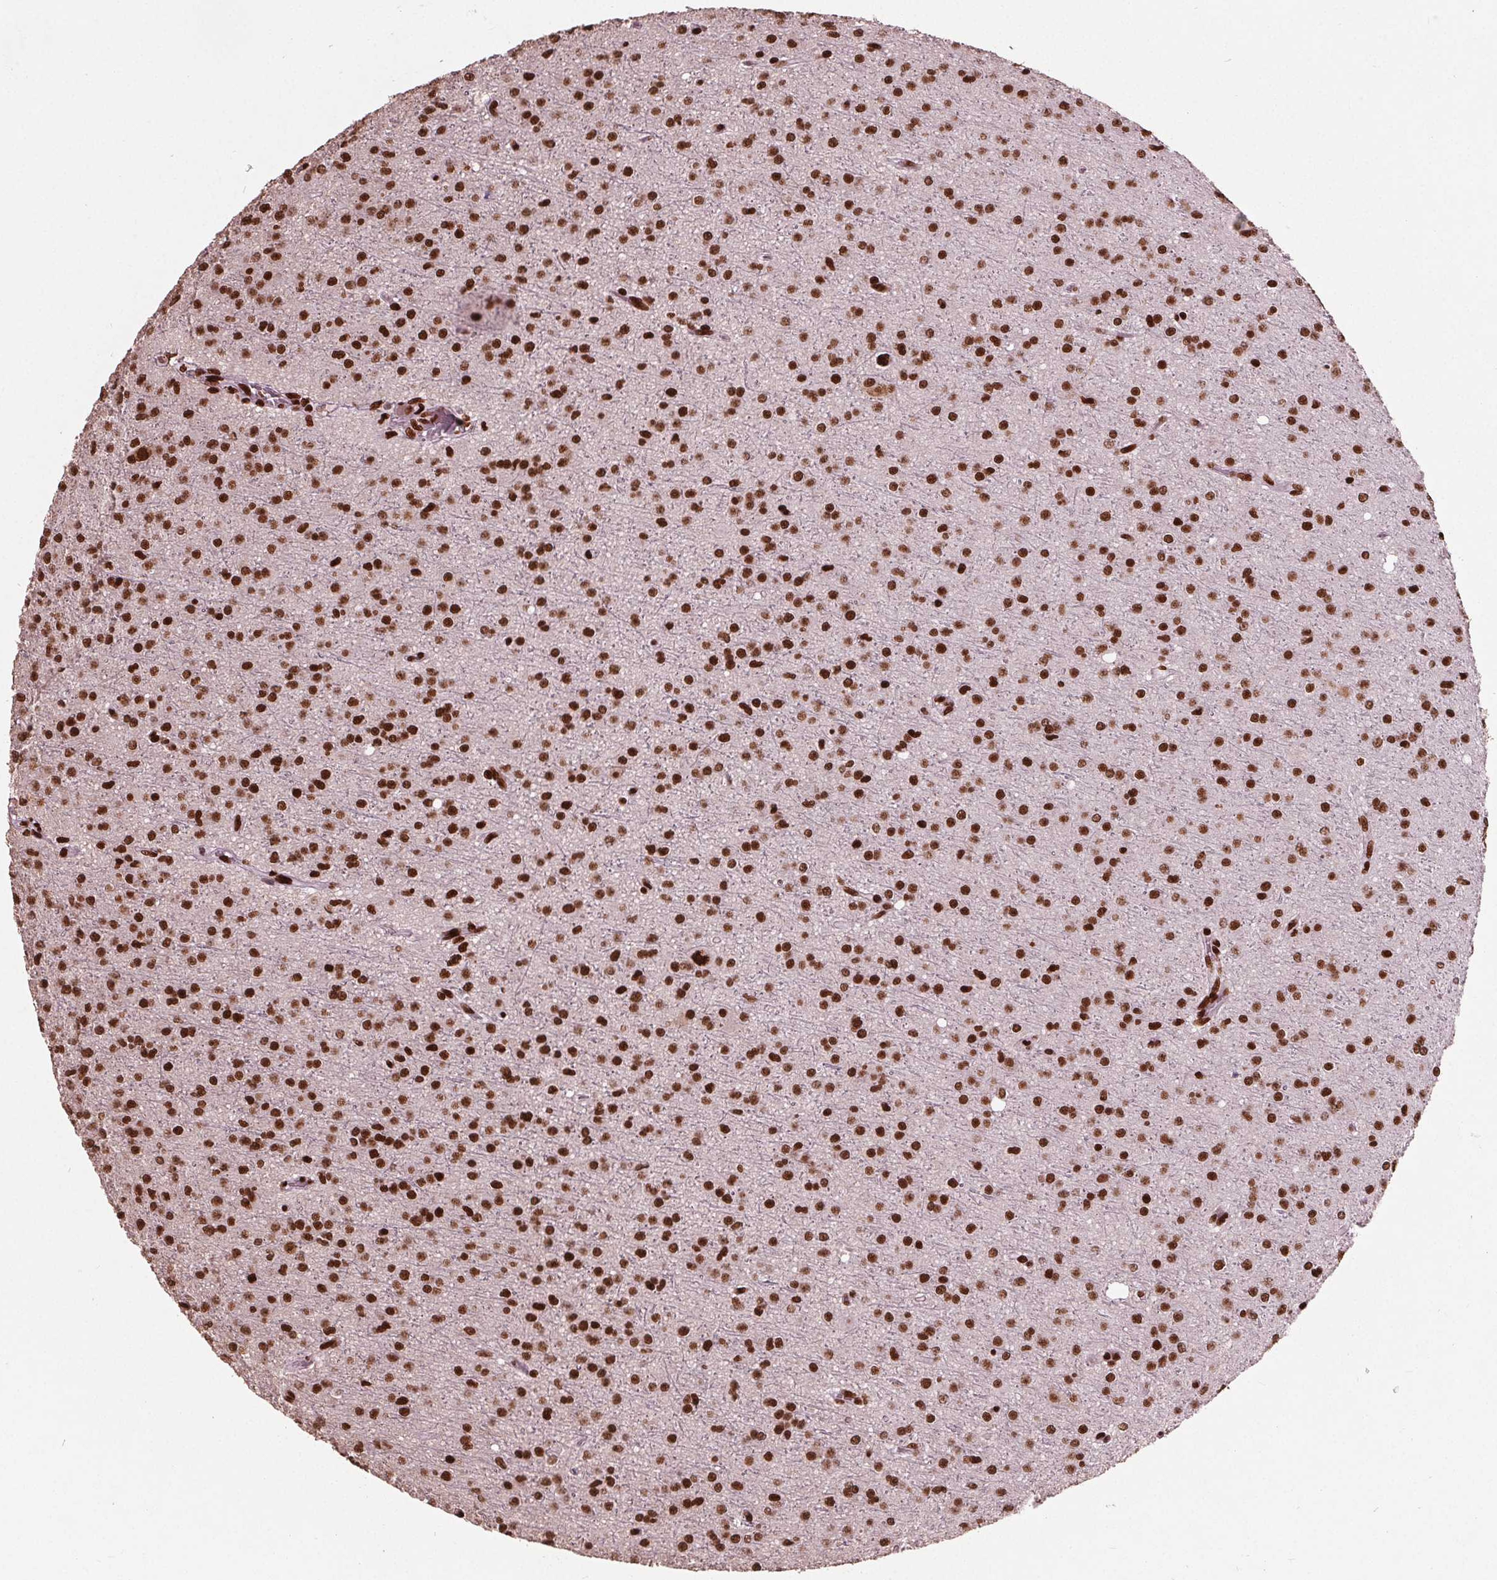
{"staining": {"intensity": "strong", "quantity": ">75%", "location": "nuclear"}, "tissue": "glioma", "cell_type": "Tumor cells", "image_type": "cancer", "snomed": [{"axis": "morphology", "description": "Glioma, malignant, Low grade"}, {"axis": "topography", "description": "Brain"}], "caption": "Immunohistochemistry staining of glioma, which demonstrates high levels of strong nuclear staining in about >75% of tumor cells indicating strong nuclear protein staining. The staining was performed using DAB (brown) for protein detection and nuclei were counterstained in hematoxylin (blue).", "gene": "BRD4", "patient": {"sex": "male", "age": 27}}